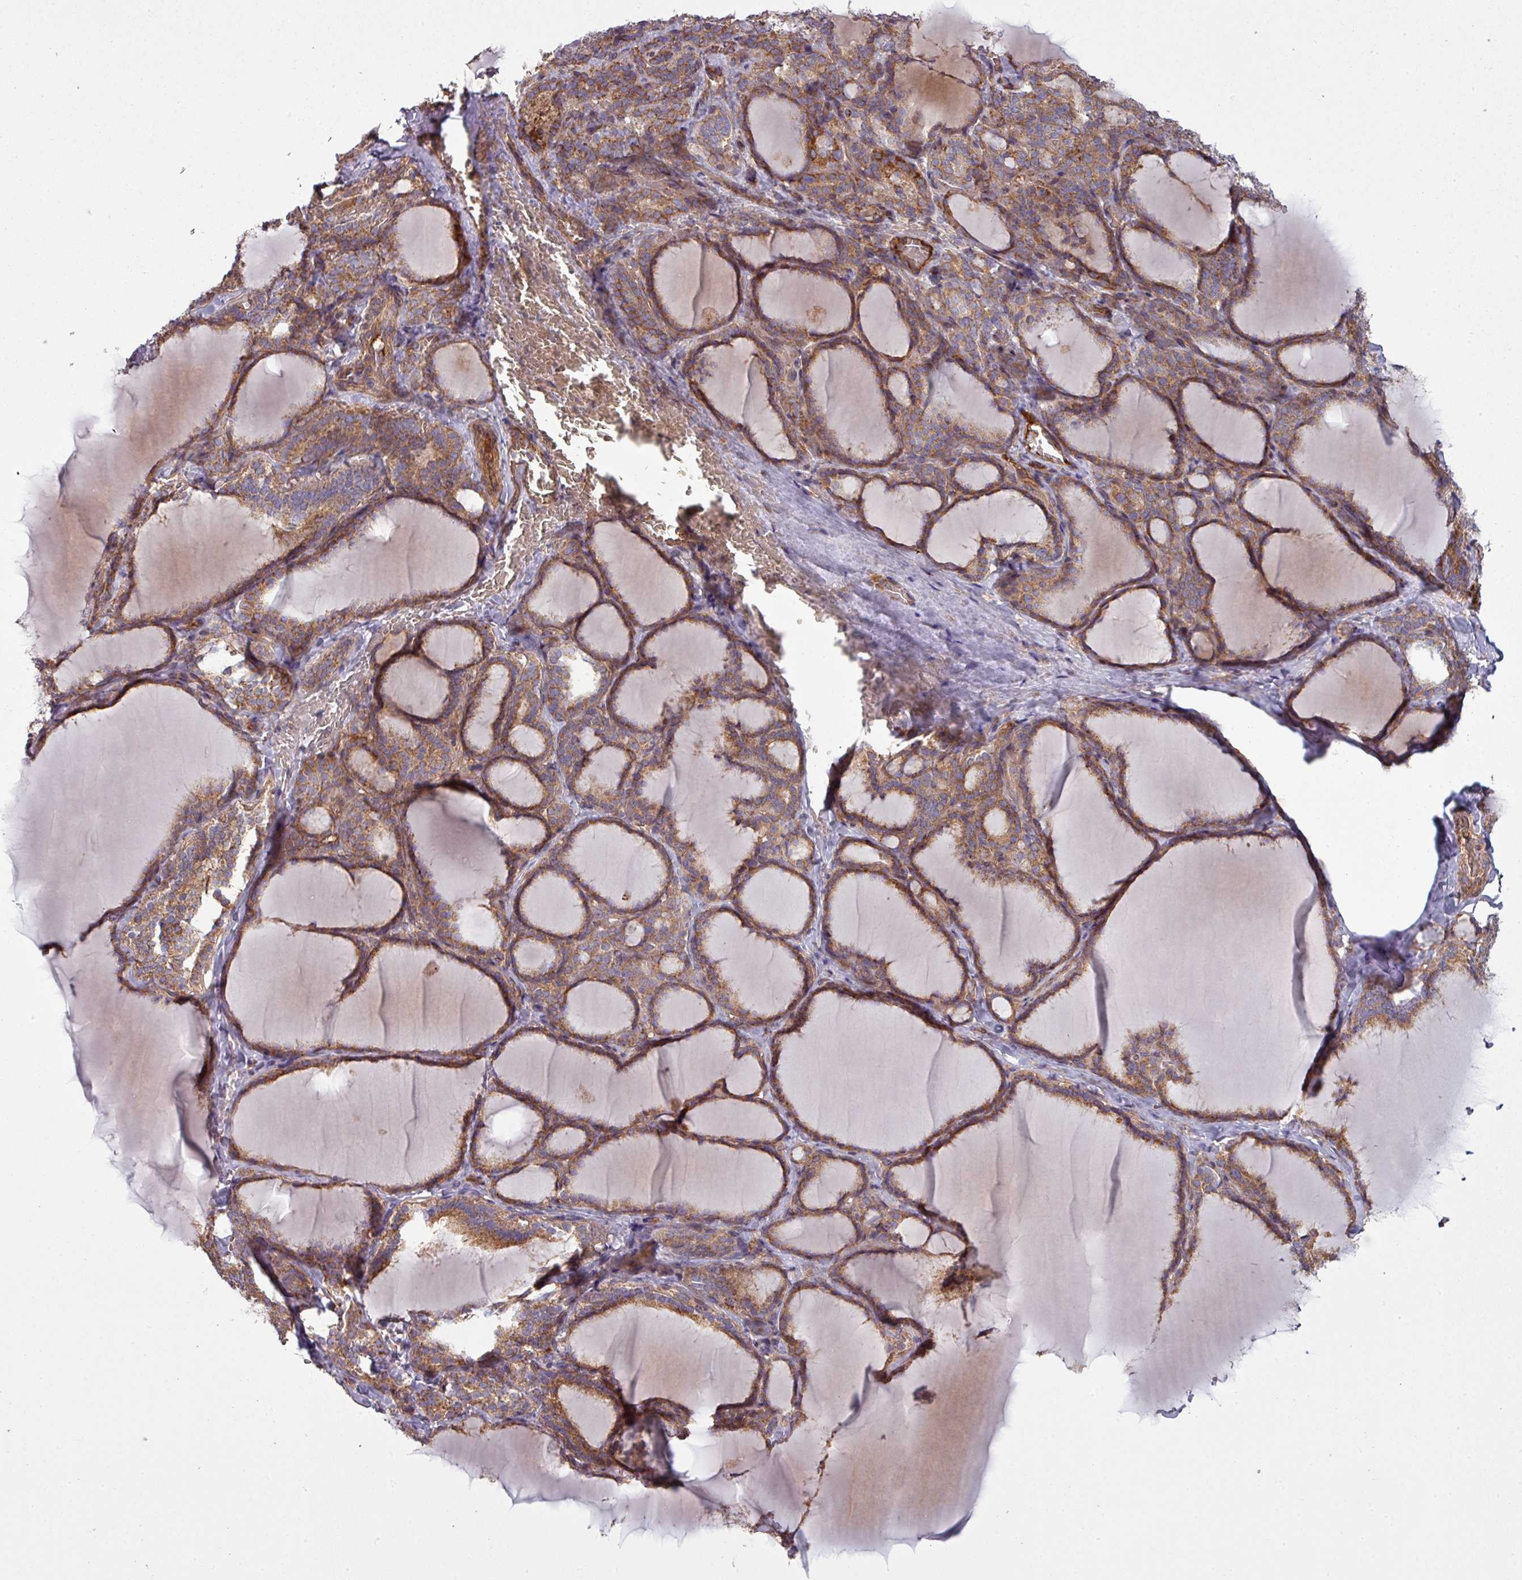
{"staining": {"intensity": "moderate", "quantity": ">75%", "location": "cytoplasmic/membranous"}, "tissue": "thyroid gland", "cell_type": "Glandular cells", "image_type": "normal", "snomed": [{"axis": "morphology", "description": "Normal tissue, NOS"}, {"axis": "topography", "description": "Thyroid gland"}], "caption": "Human thyroid gland stained with a brown dye displays moderate cytoplasmic/membranous positive positivity in about >75% of glandular cells.", "gene": "SNRNP25", "patient": {"sex": "female", "age": 31}}